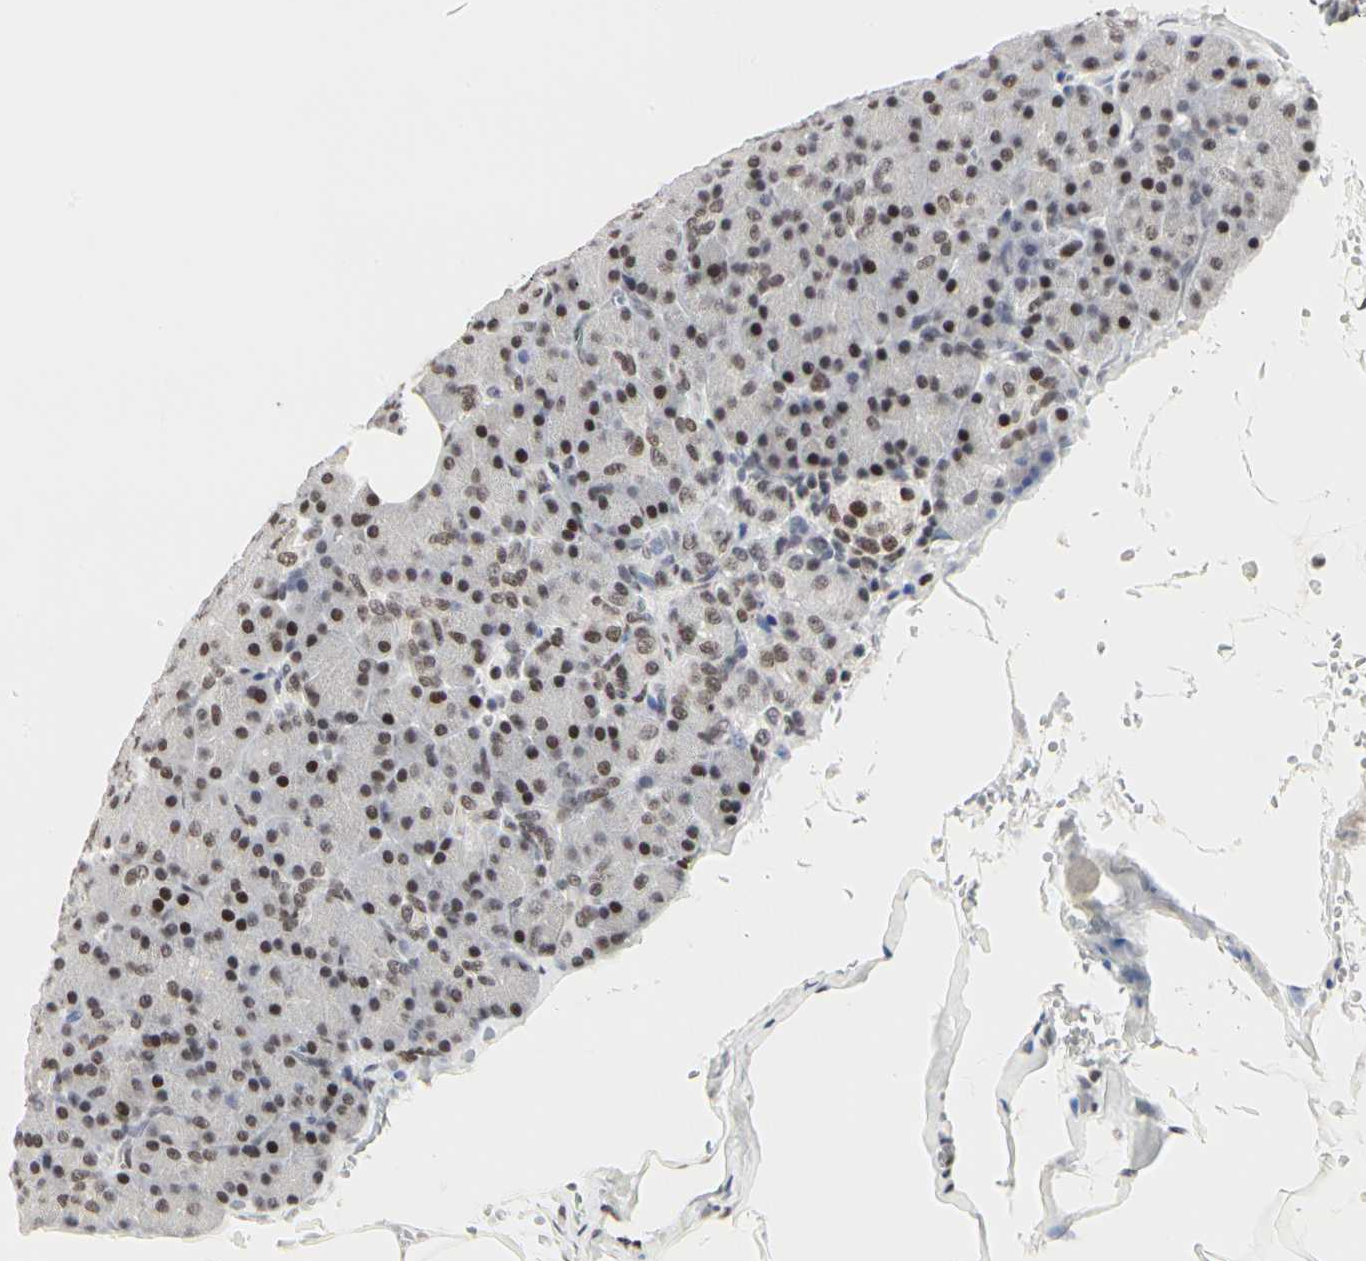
{"staining": {"intensity": "strong", "quantity": ">75%", "location": "nuclear"}, "tissue": "pancreas", "cell_type": "Exocrine glandular cells", "image_type": "normal", "snomed": [{"axis": "morphology", "description": "Normal tissue, NOS"}, {"axis": "topography", "description": "Pancreas"}], "caption": "Normal pancreas shows strong nuclear expression in about >75% of exocrine glandular cells, visualized by immunohistochemistry.", "gene": "PRMT3", "patient": {"sex": "female", "age": 43}}